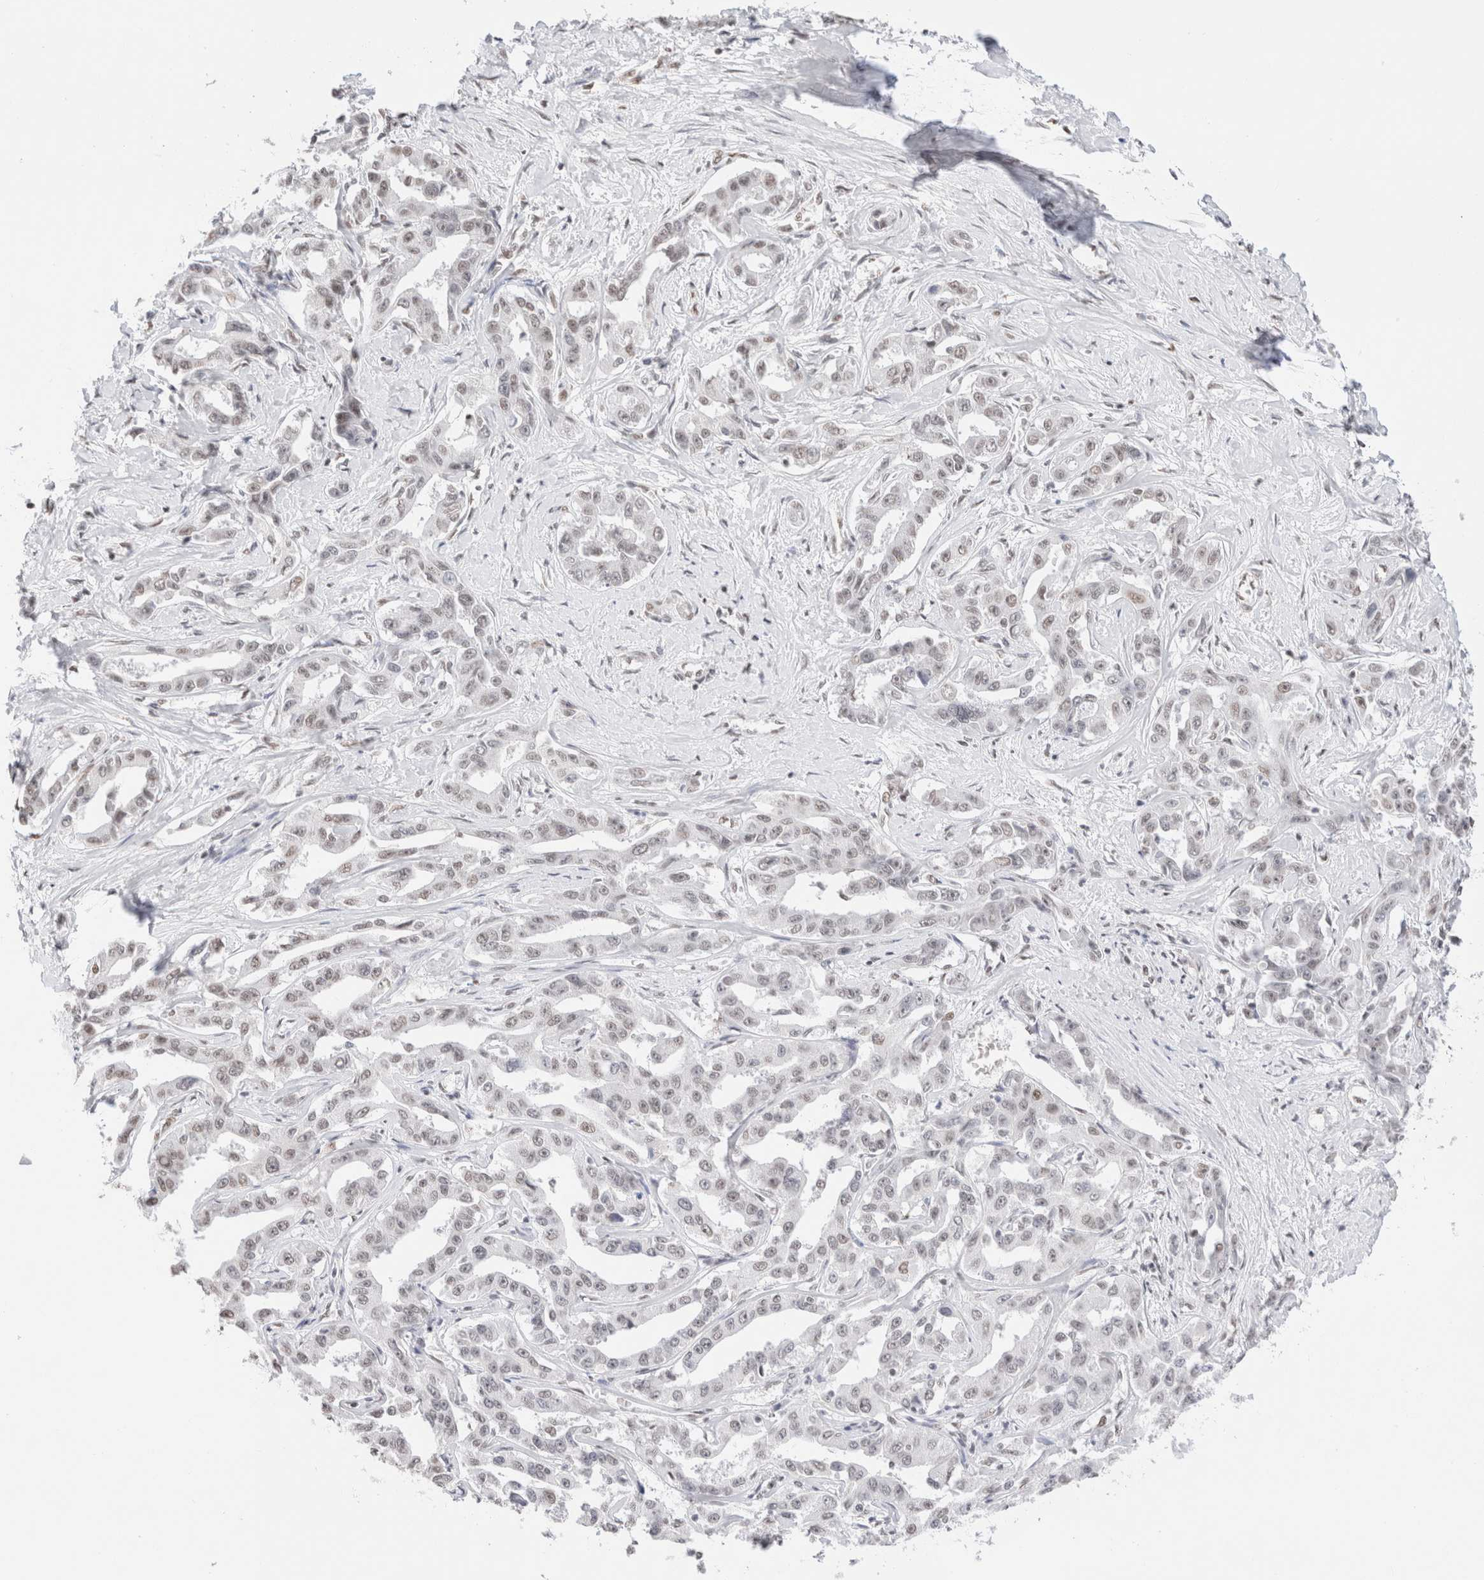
{"staining": {"intensity": "weak", "quantity": "25%-75%", "location": "nuclear"}, "tissue": "liver cancer", "cell_type": "Tumor cells", "image_type": "cancer", "snomed": [{"axis": "morphology", "description": "Cholangiocarcinoma"}, {"axis": "topography", "description": "Liver"}], "caption": "Immunohistochemical staining of liver cholangiocarcinoma exhibits low levels of weak nuclear protein staining in approximately 25%-75% of tumor cells.", "gene": "SUPT3H", "patient": {"sex": "male", "age": 59}}